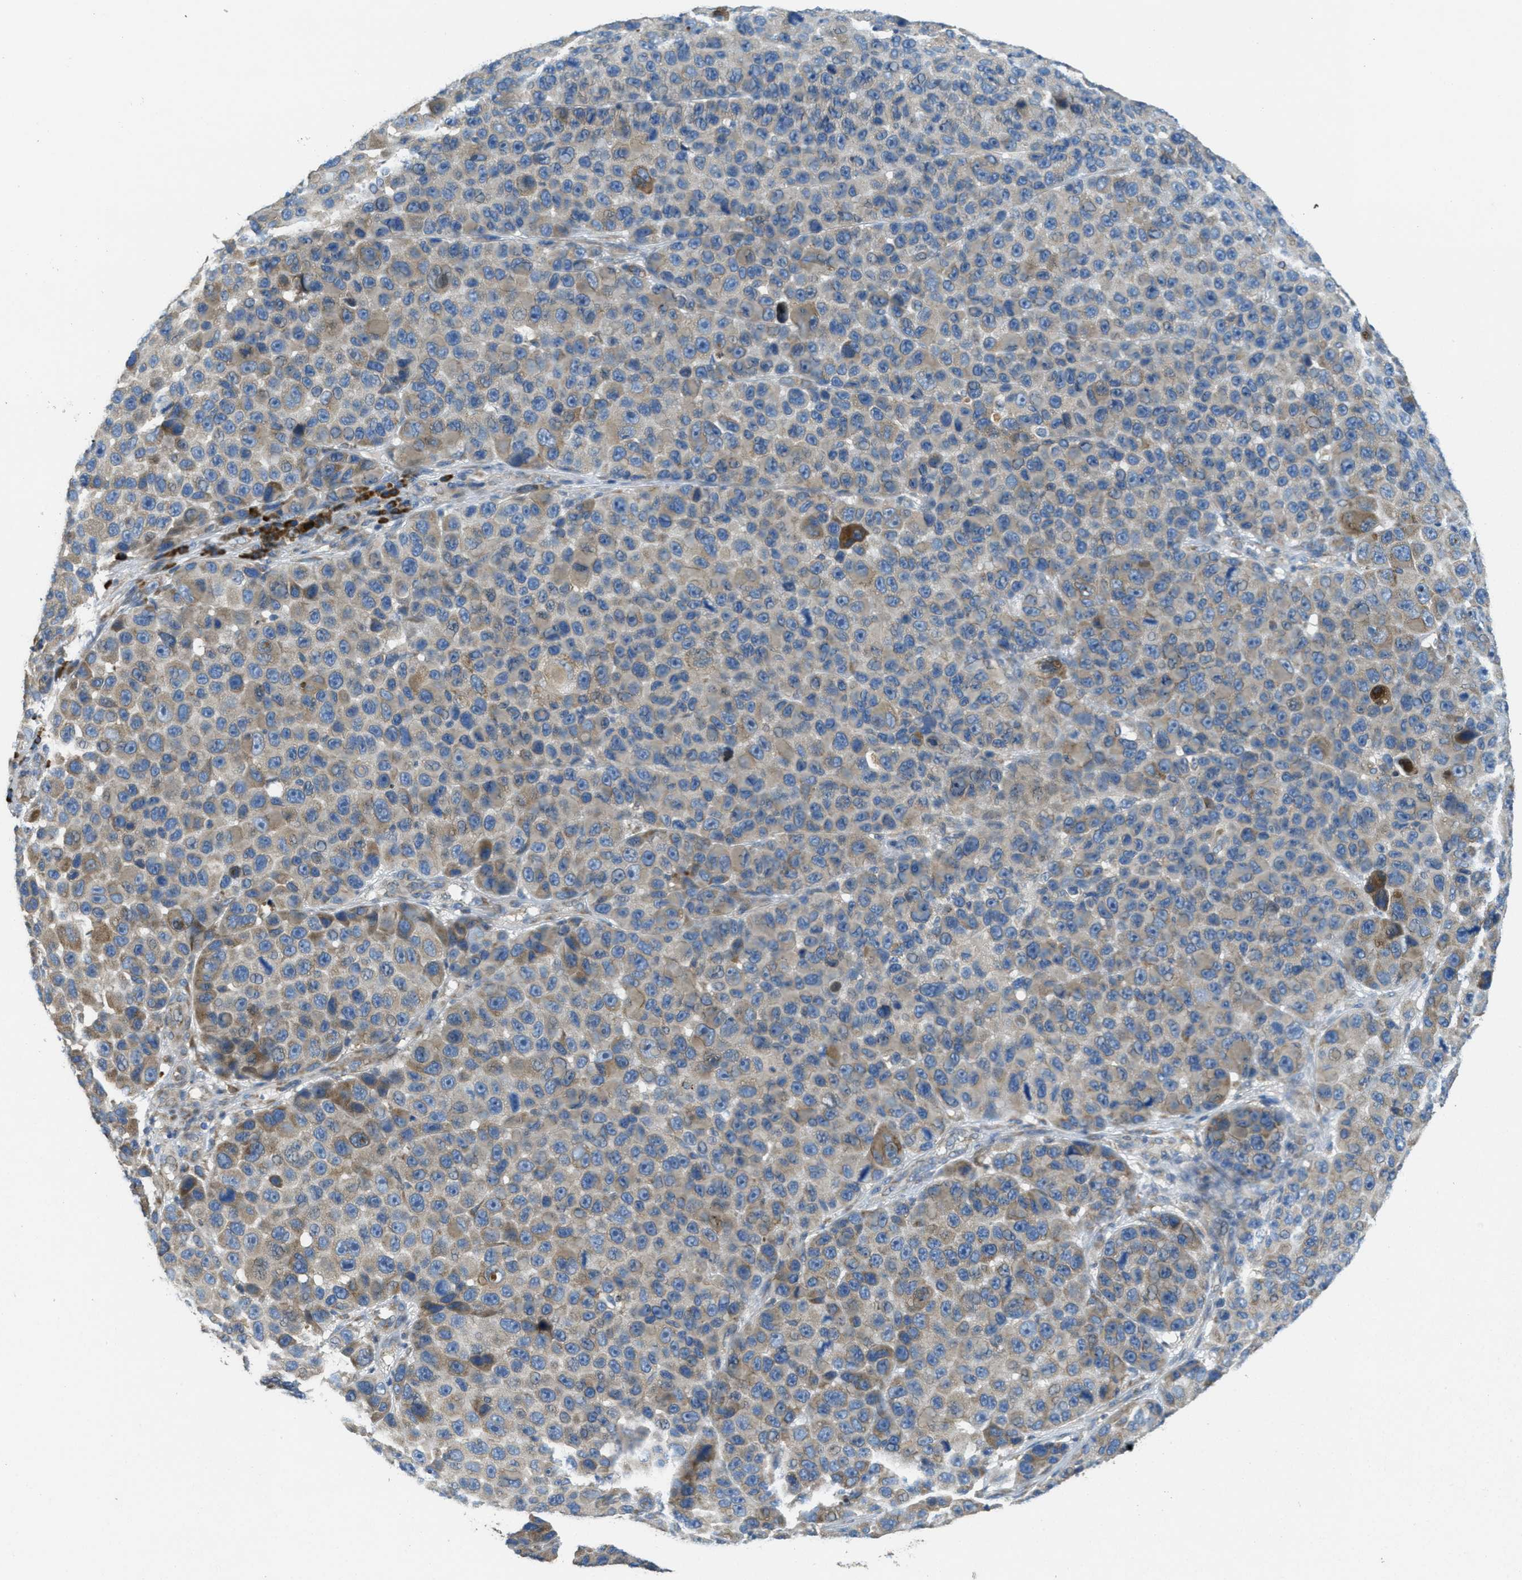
{"staining": {"intensity": "weak", "quantity": "25%-75%", "location": "cytoplasmic/membranous"}, "tissue": "melanoma", "cell_type": "Tumor cells", "image_type": "cancer", "snomed": [{"axis": "morphology", "description": "Malignant melanoma, NOS"}, {"axis": "topography", "description": "Skin"}], "caption": "Protein analysis of malignant melanoma tissue exhibits weak cytoplasmic/membranous expression in about 25%-75% of tumor cells.", "gene": "SSR1", "patient": {"sex": "male", "age": 53}}